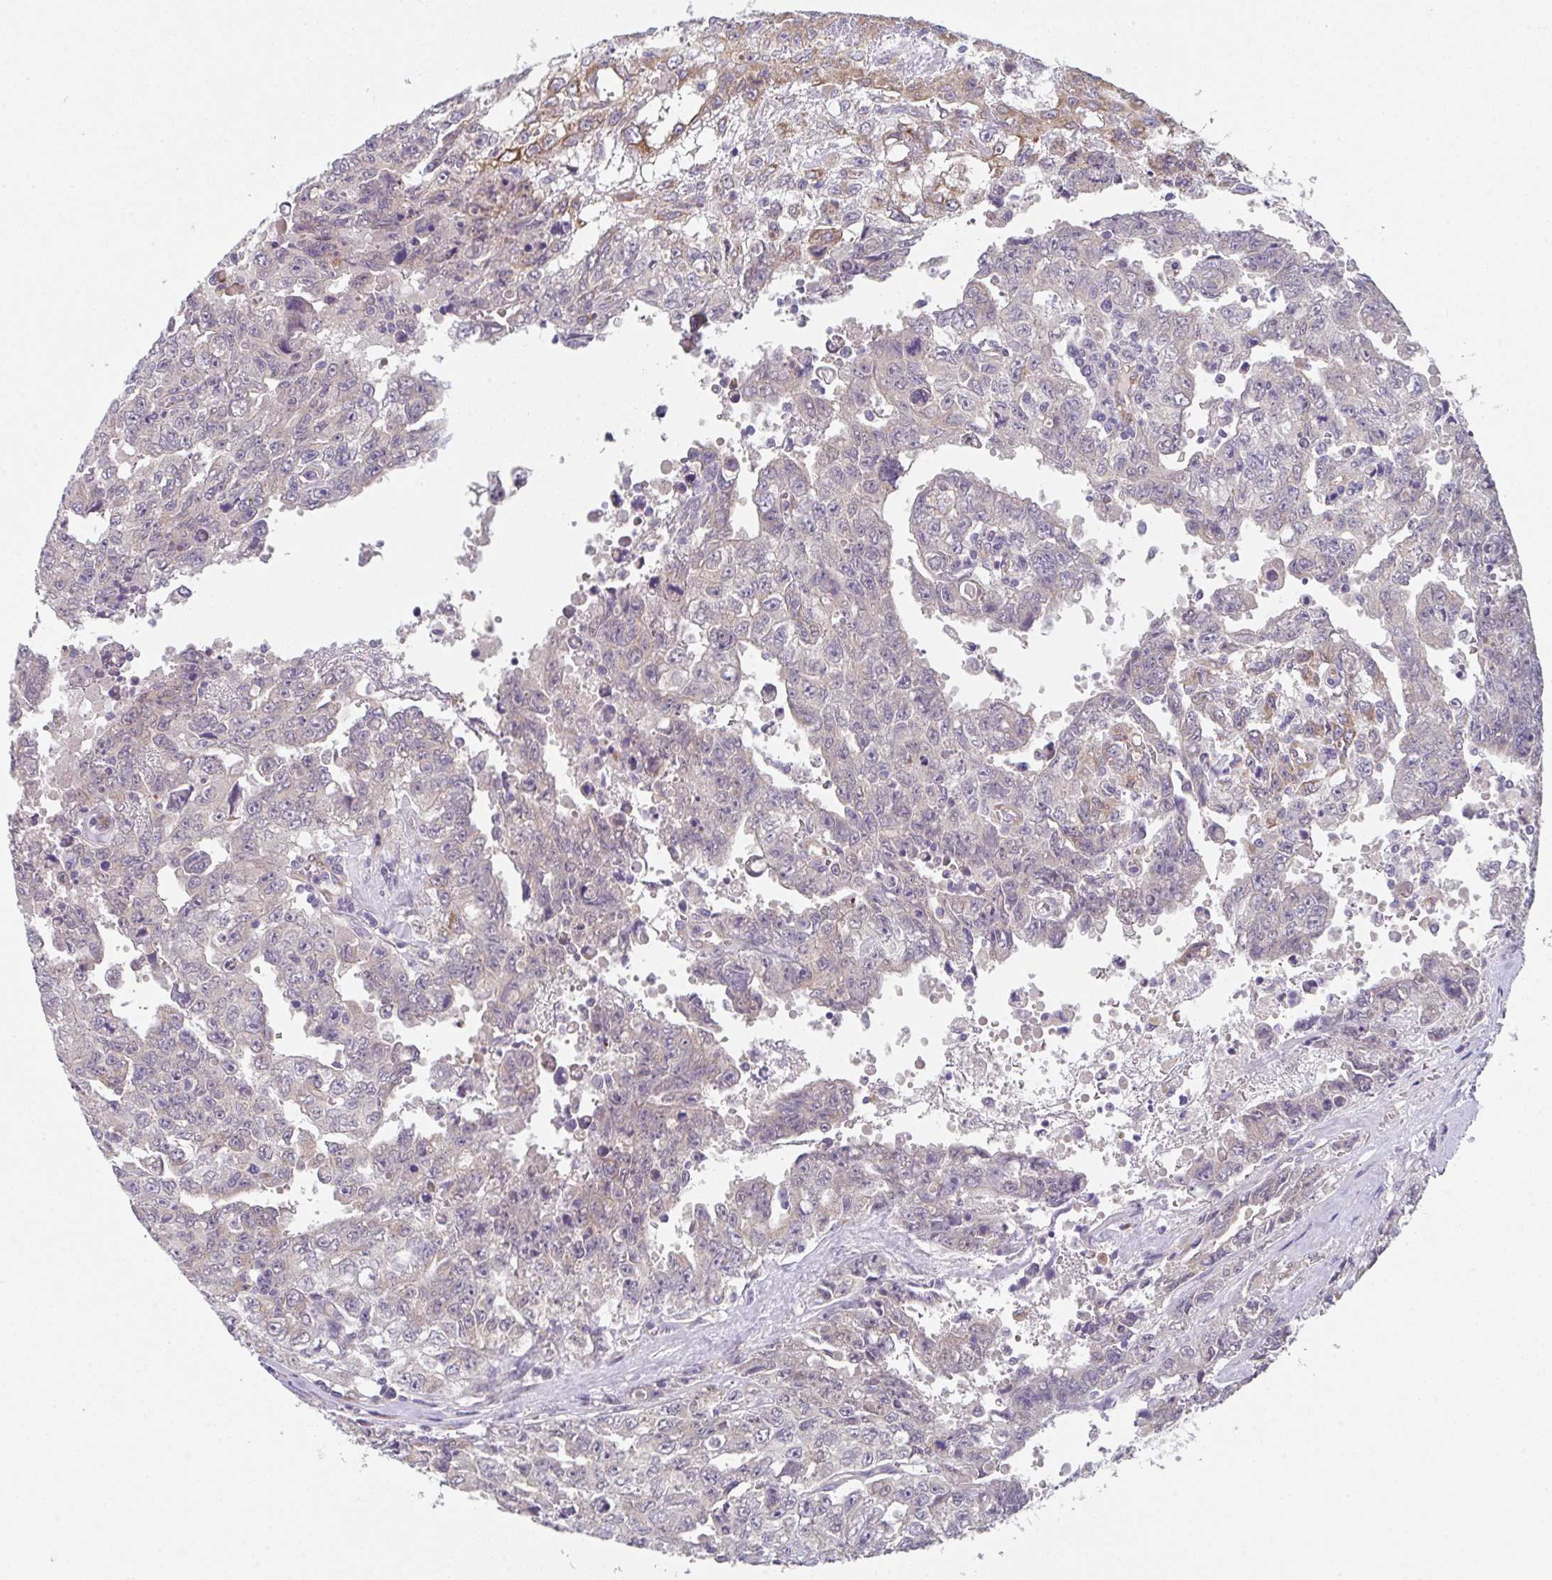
{"staining": {"intensity": "weak", "quantity": "<25%", "location": "cytoplasmic/membranous"}, "tissue": "testis cancer", "cell_type": "Tumor cells", "image_type": "cancer", "snomed": [{"axis": "morphology", "description": "Carcinoma, Embryonal, NOS"}, {"axis": "topography", "description": "Testis"}], "caption": "Protein analysis of testis cancer exhibits no significant staining in tumor cells.", "gene": "TSPAN31", "patient": {"sex": "male", "age": 24}}